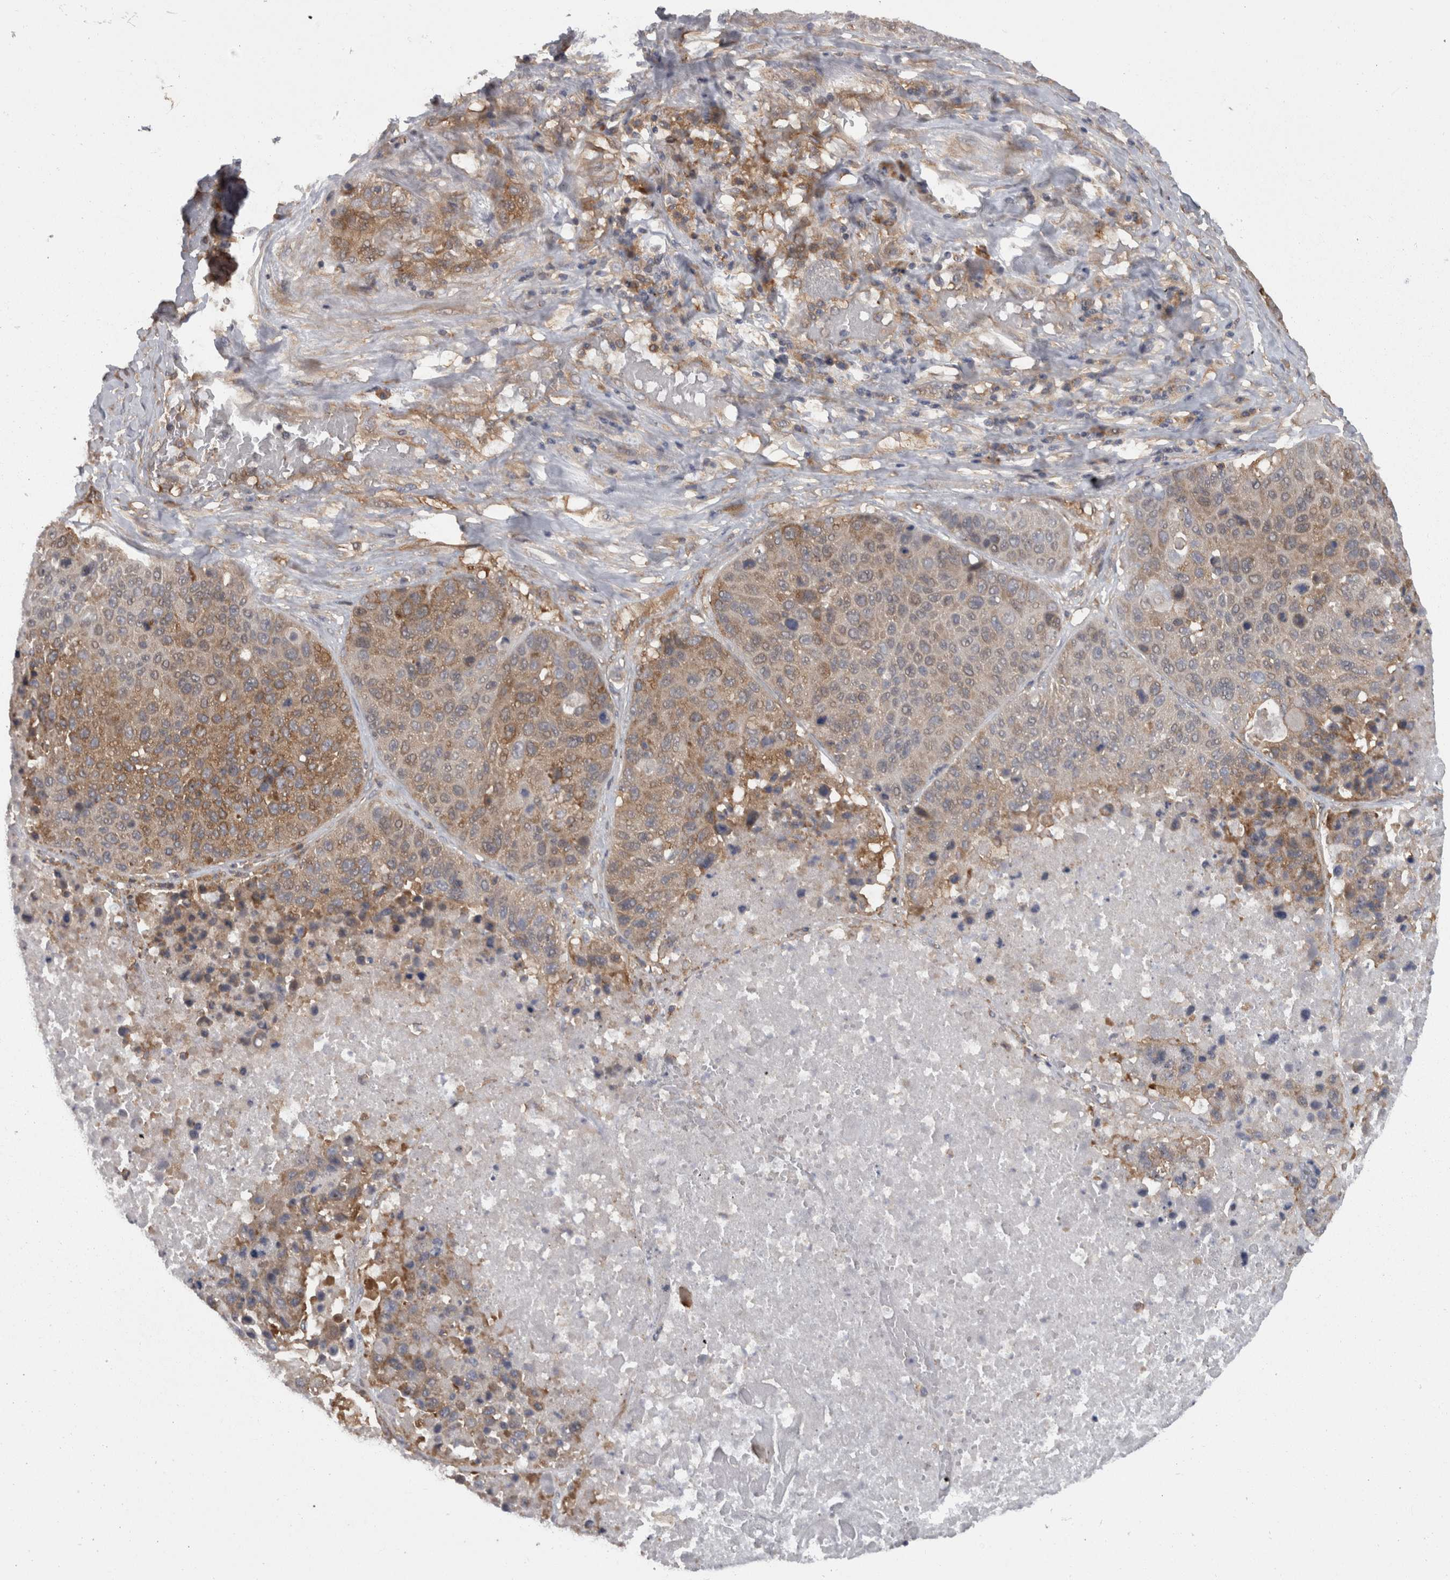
{"staining": {"intensity": "moderate", "quantity": "<25%", "location": "cytoplasmic/membranous"}, "tissue": "lung cancer", "cell_type": "Tumor cells", "image_type": "cancer", "snomed": [{"axis": "morphology", "description": "Squamous cell carcinoma, NOS"}, {"axis": "topography", "description": "Lung"}], "caption": "A histopathology image of human lung squamous cell carcinoma stained for a protein exhibits moderate cytoplasmic/membranous brown staining in tumor cells.", "gene": "SMCR8", "patient": {"sex": "male", "age": 61}}